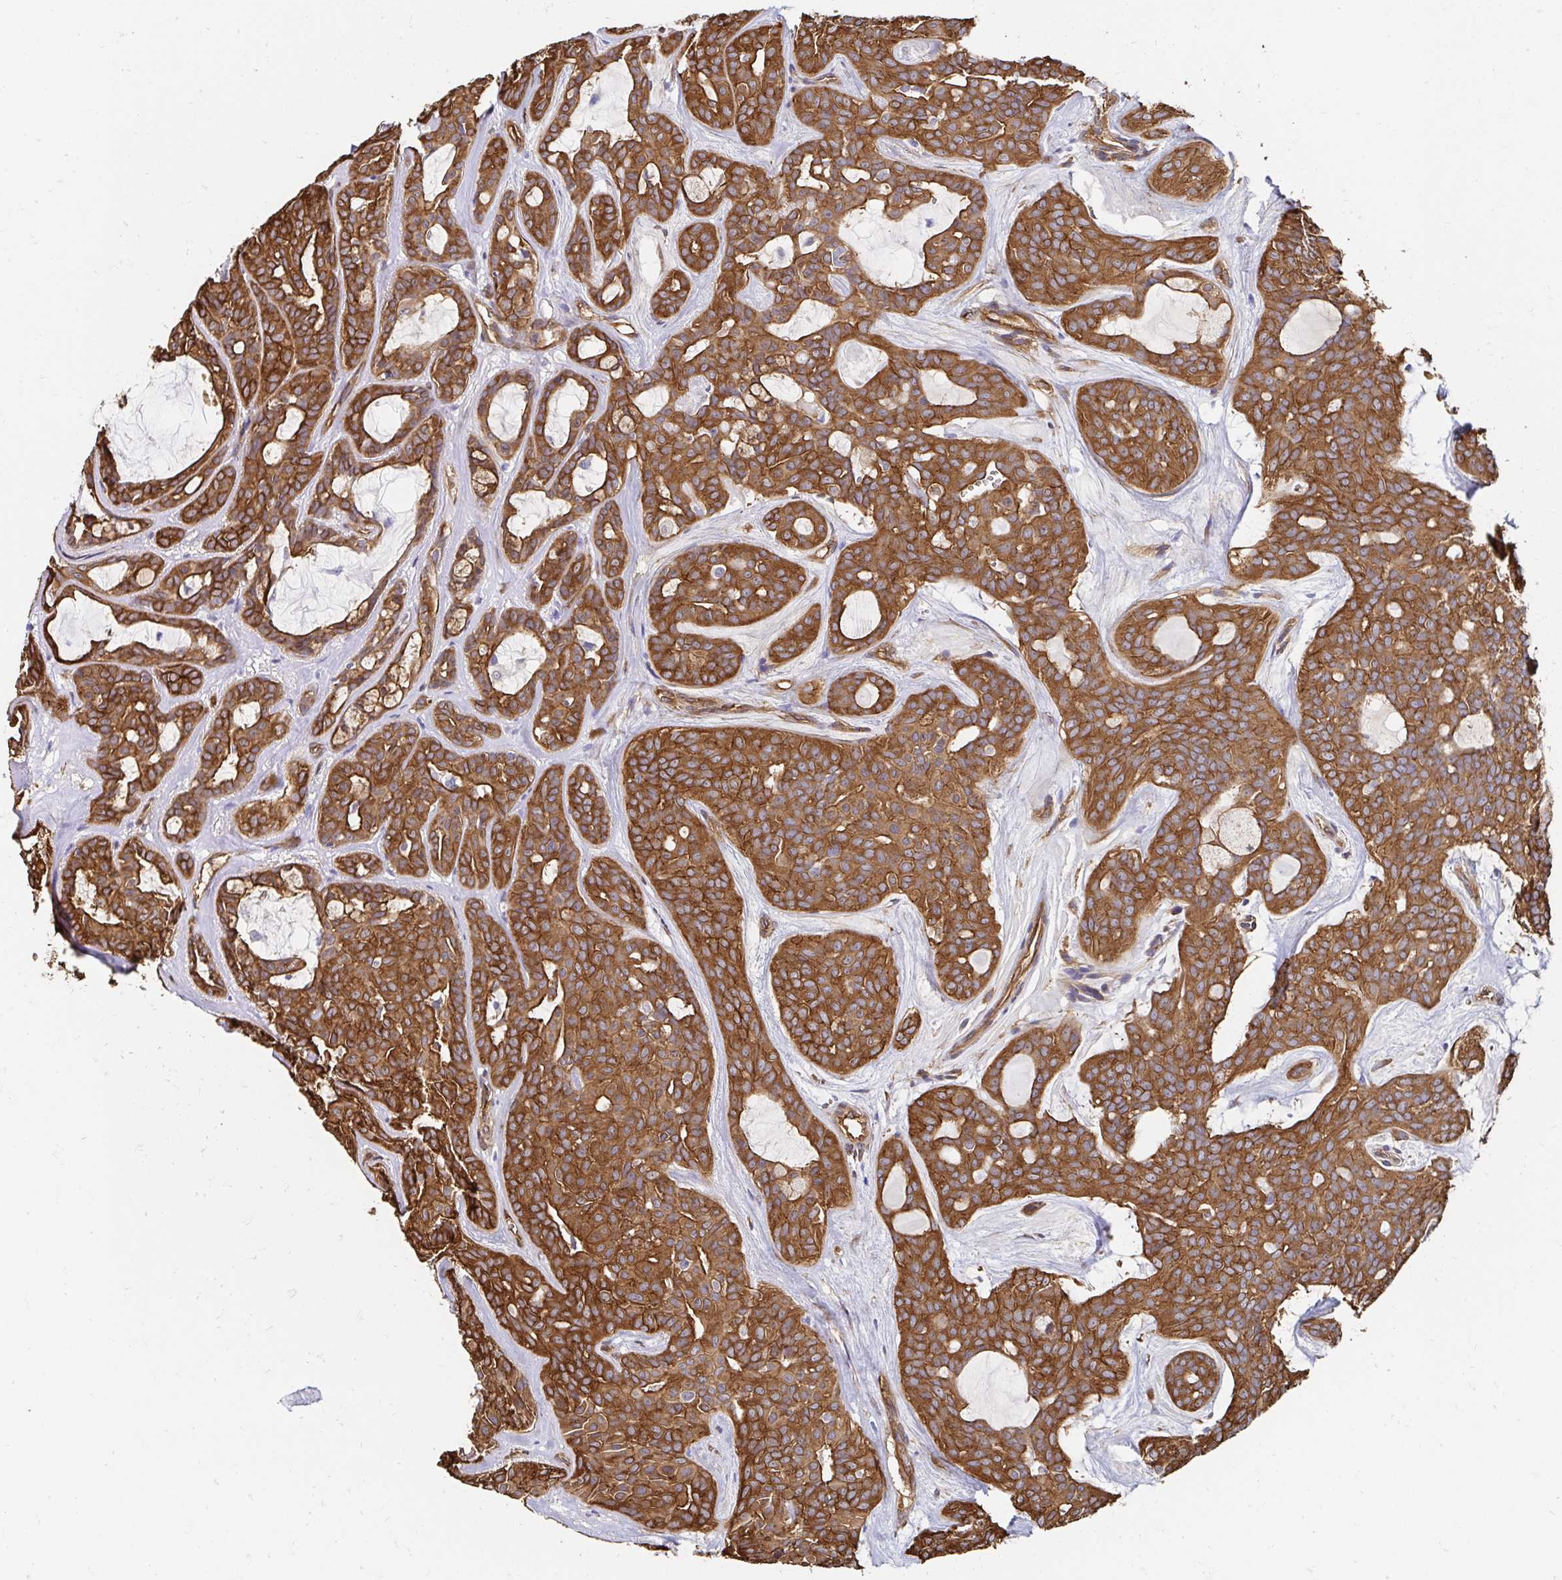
{"staining": {"intensity": "strong", "quantity": ">75%", "location": "cytoplasmic/membranous"}, "tissue": "head and neck cancer", "cell_type": "Tumor cells", "image_type": "cancer", "snomed": [{"axis": "morphology", "description": "Adenocarcinoma, NOS"}, {"axis": "topography", "description": "Head-Neck"}], "caption": "Adenocarcinoma (head and neck) was stained to show a protein in brown. There is high levels of strong cytoplasmic/membranous positivity in about >75% of tumor cells. Ihc stains the protein in brown and the nuclei are stained blue.", "gene": "CTTN", "patient": {"sex": "male", "age": 66}}